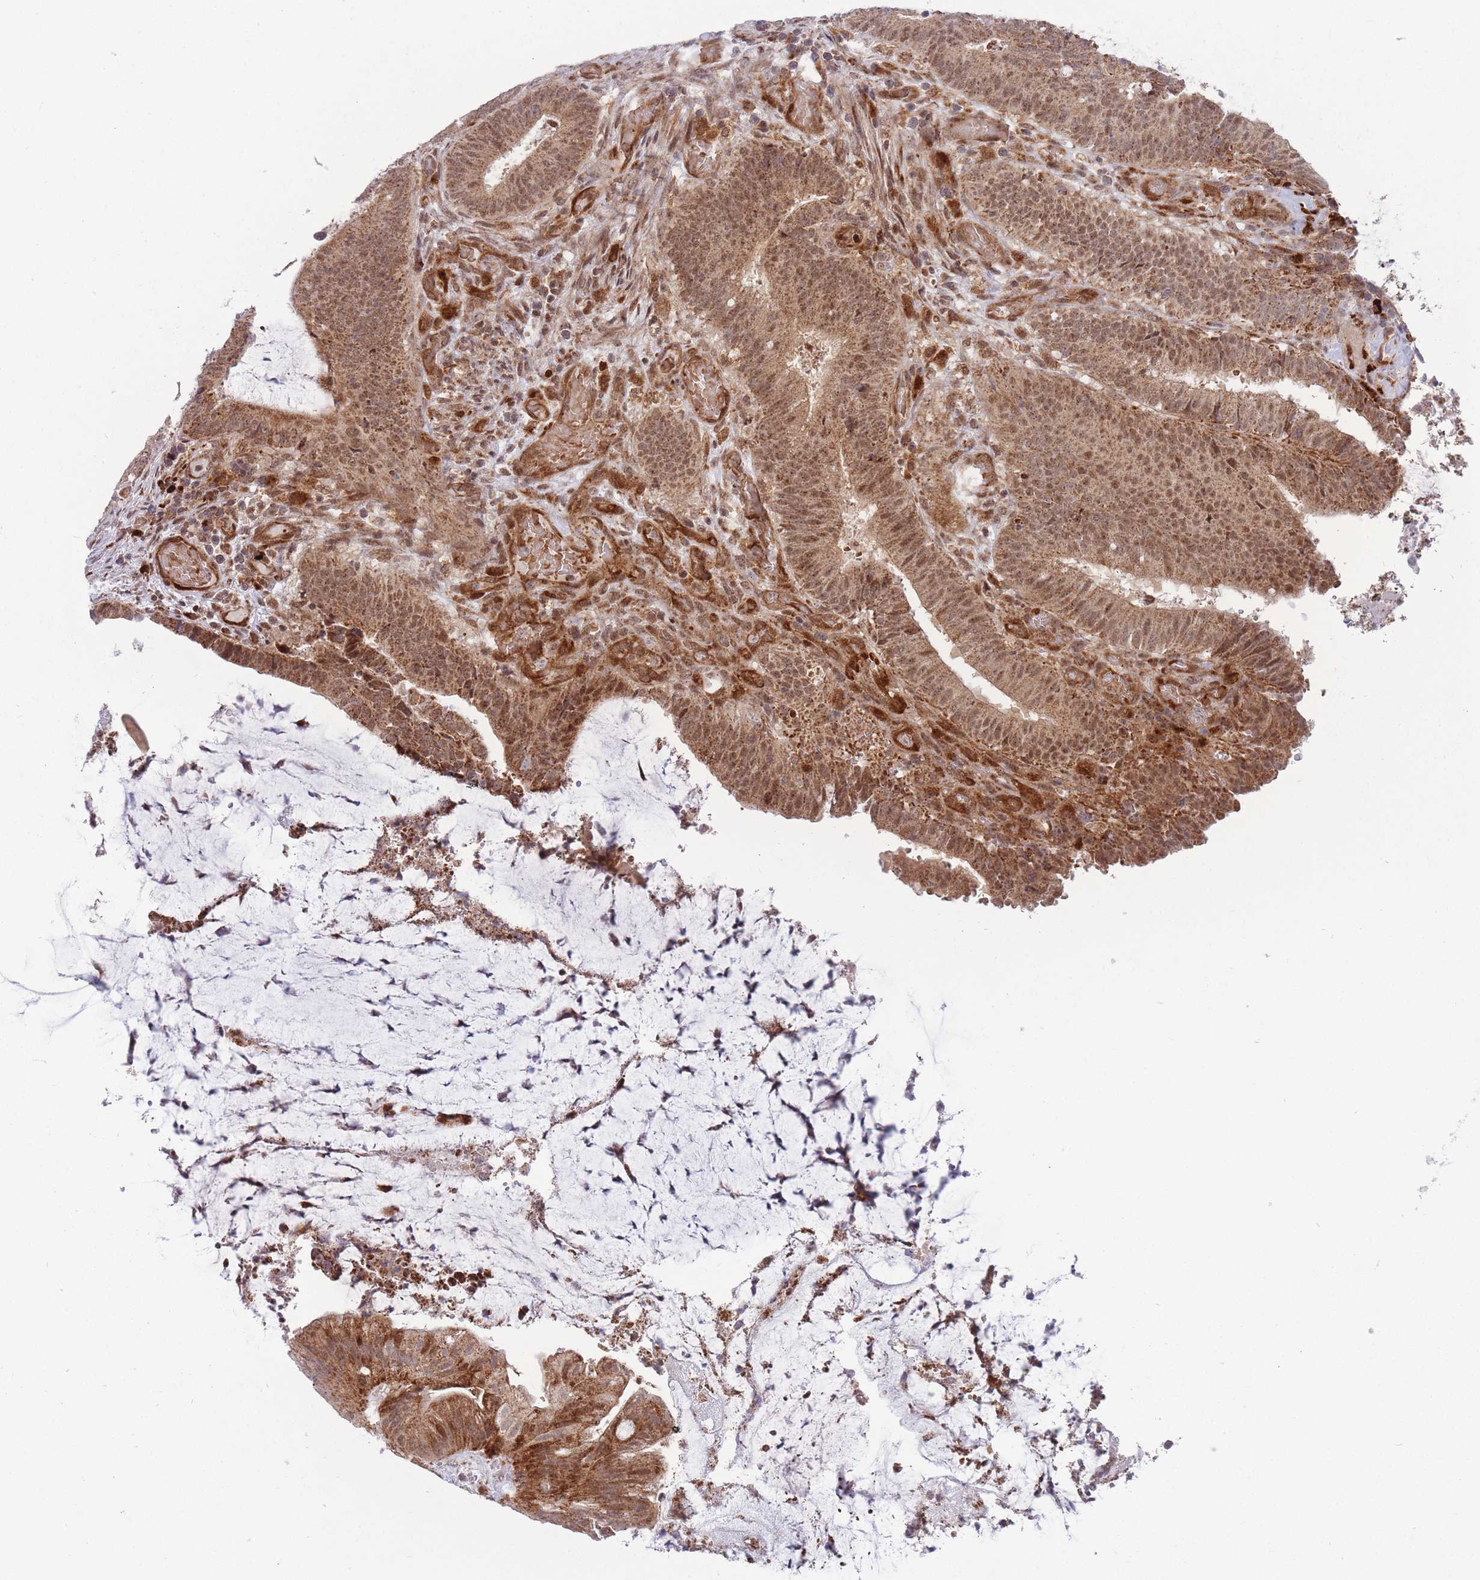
{"staining": {"intensity": "moderate", "quantity": ">75%", "location": "cytoplasmic/membranous,nuclear"}, "tissue": "colorectal cancer", "cell_type": "Tumor cells", "image_type": "cancer", "snomed": [{"axis": "morphology", "description": "Adenocarcinoma, NOS"}, {"axis": "topography", "description": "Colon"}], "caption": "An immunohistochemistry photomicrograph of neoplastic tissue is shown. Protein staining in brown shows moderate cytoplasmic/membranous and nuclear positivity in colorectal cancer (adenocarcinoma) within tumor cells. Using DAB (3,3'-diaminobenzidine) (brown) and hematoxylin (blue) stains, captured at high magnification using brightfield microscopy.", "gene": "BOD1L1", "patient": {"sex": "female", "age": 43}}